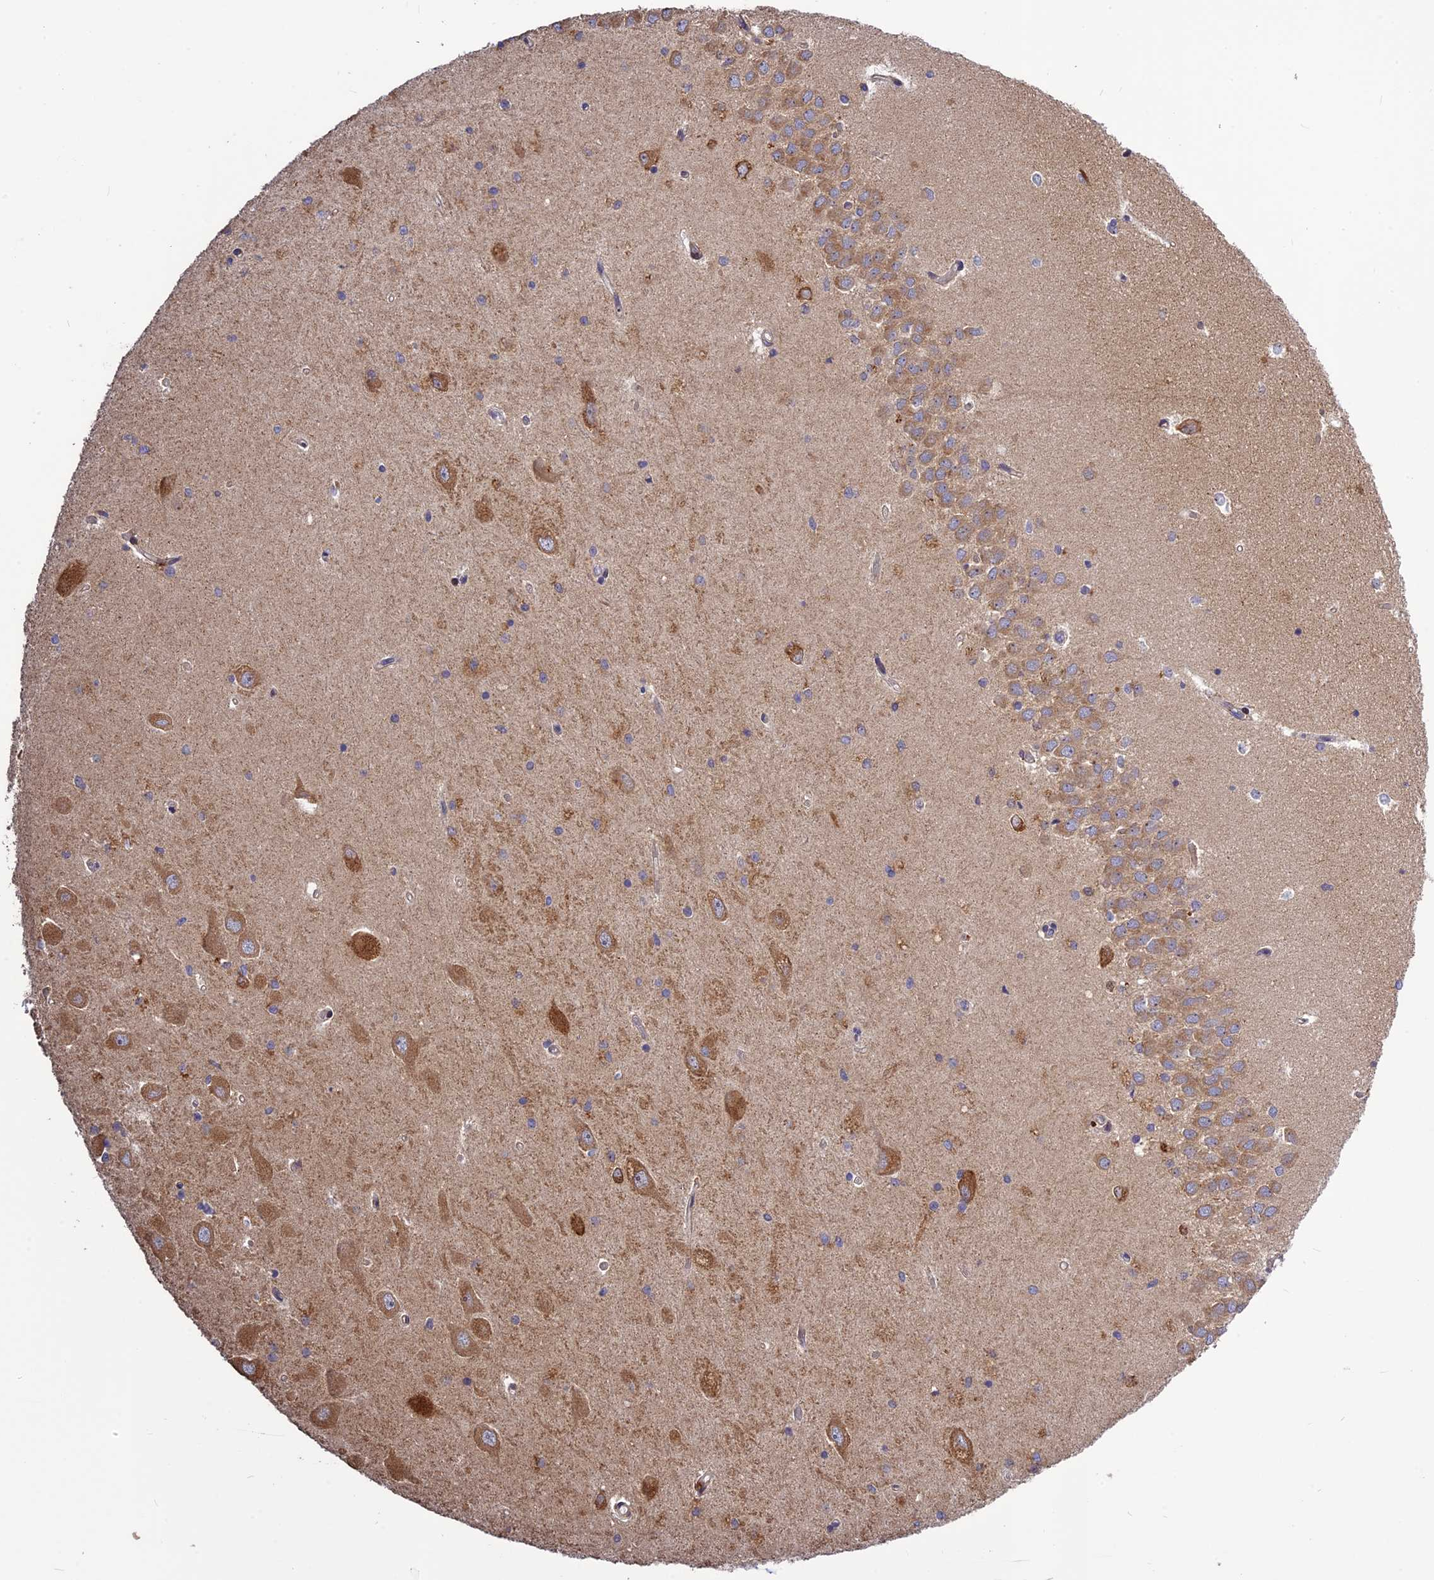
{"staining": {"intensity": "moderate", "quantity": "<25%", "location": "cytoplasmic/membranous"}, "tissue": "hippocampus", "cell_type": "Glial cells", "image_type": "normal", "snomed": [{"axis": "morphology", "description": "Normal tissue, NOS"}, {"axis": "topography", "description": "Hippocampus"}], "caption": "Glial cells display low levels of moderate cytoplasmic/membranous expression in about <25% of cells in benign human hippocampus. (Brightfield microscopy of DAB IHC at high magnification).", "gene": "SPG21", "patient": {"sex": "male", "age": 45}}